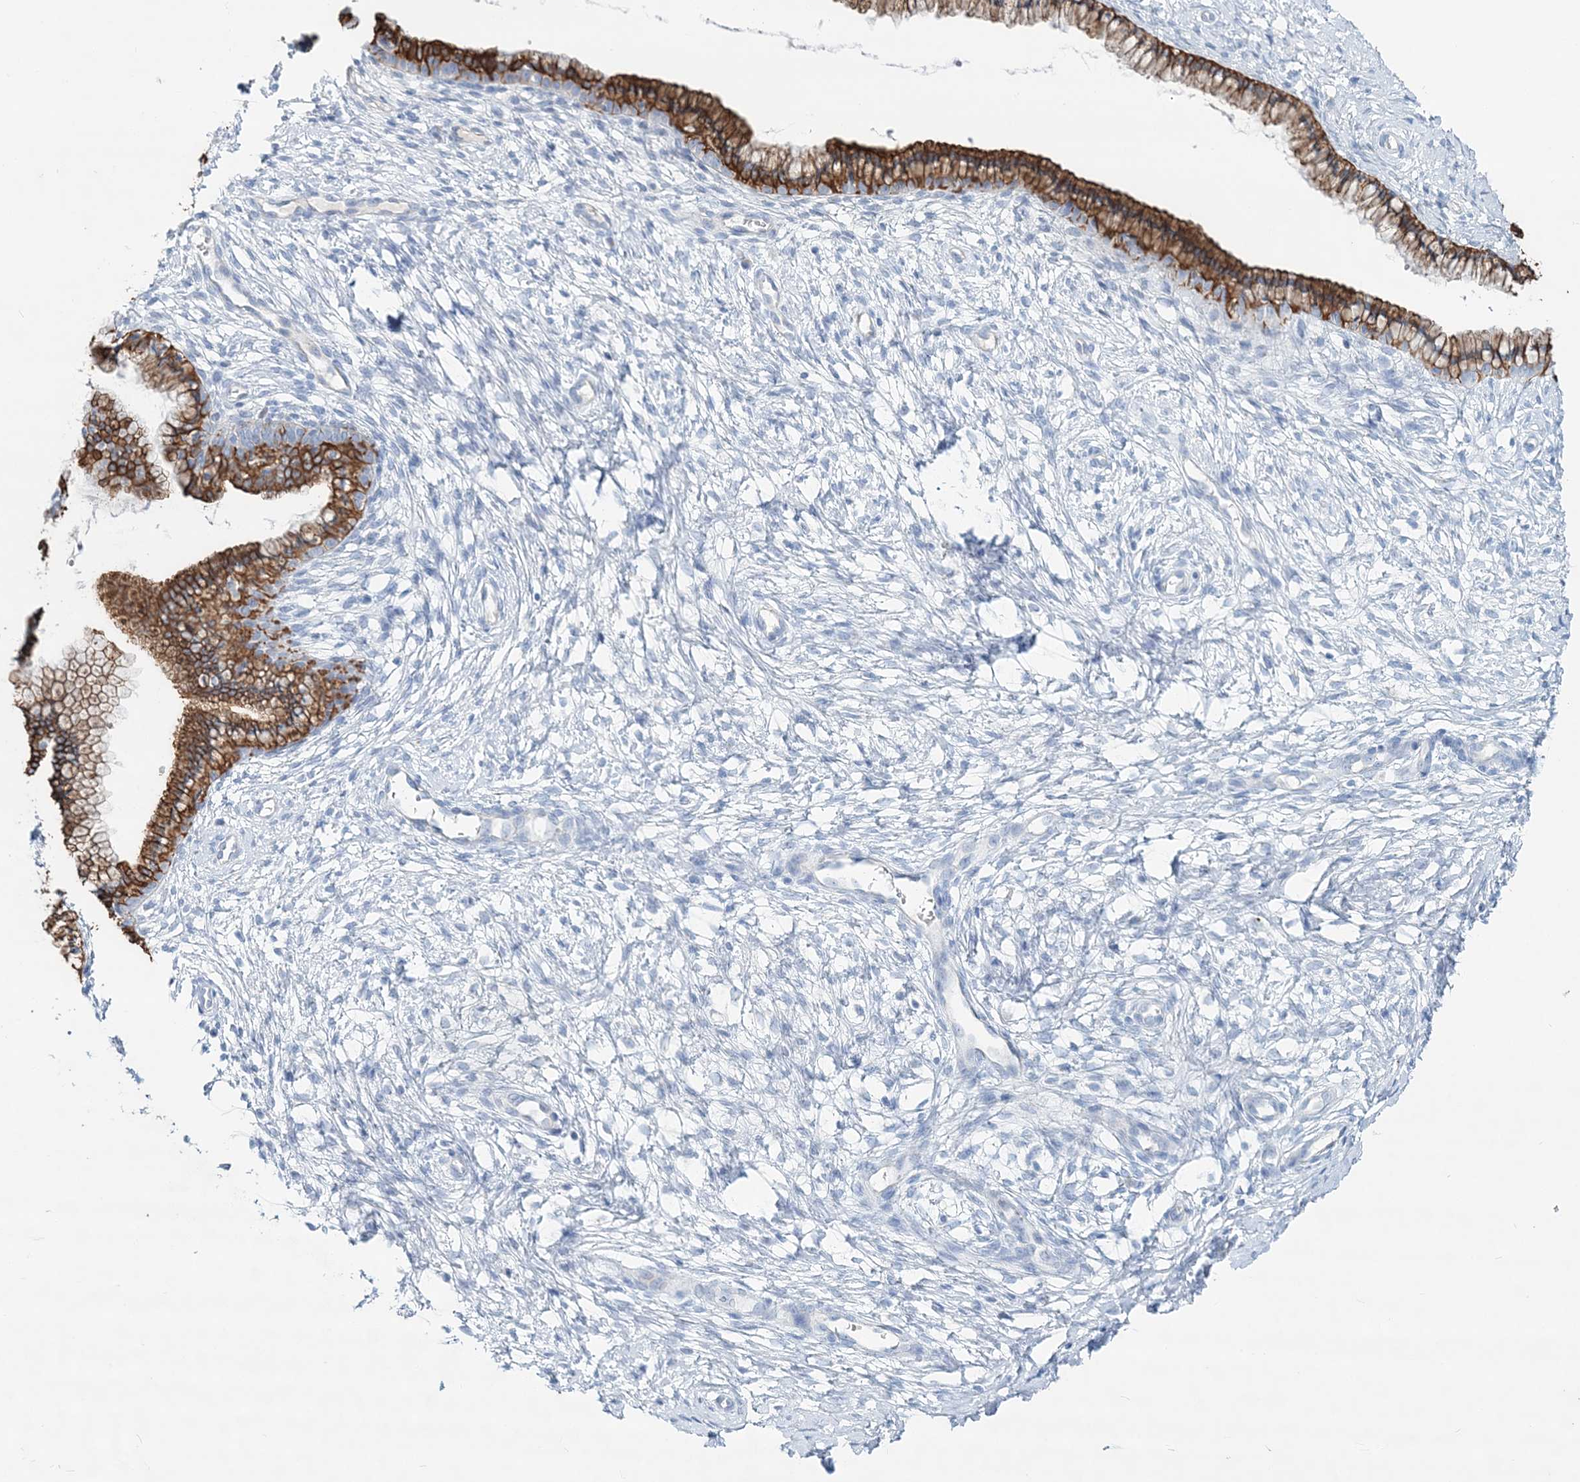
{"staining": {"intensity": "moderate", "quantity": ">75%", "location": "cytoplasmic/membranous"}, "tissue": "cervix", "cell_type": "Glandular cells", "image_type": "normal", "snomed": [{"axis": "morphology", "description": "Normal tissue, NOS"}, {"axis": "topography", "description": "Cervix"}], "caption": "Protein analysis of benign cervix demonstrates moderate cytoplasmic/membranous expression in about >75% of glandular cells. (Brightfield microscopy of DAB IHC at high magnification).", "gene": "ADGRL1", "patient": {"sex": "female", "age": 36}}